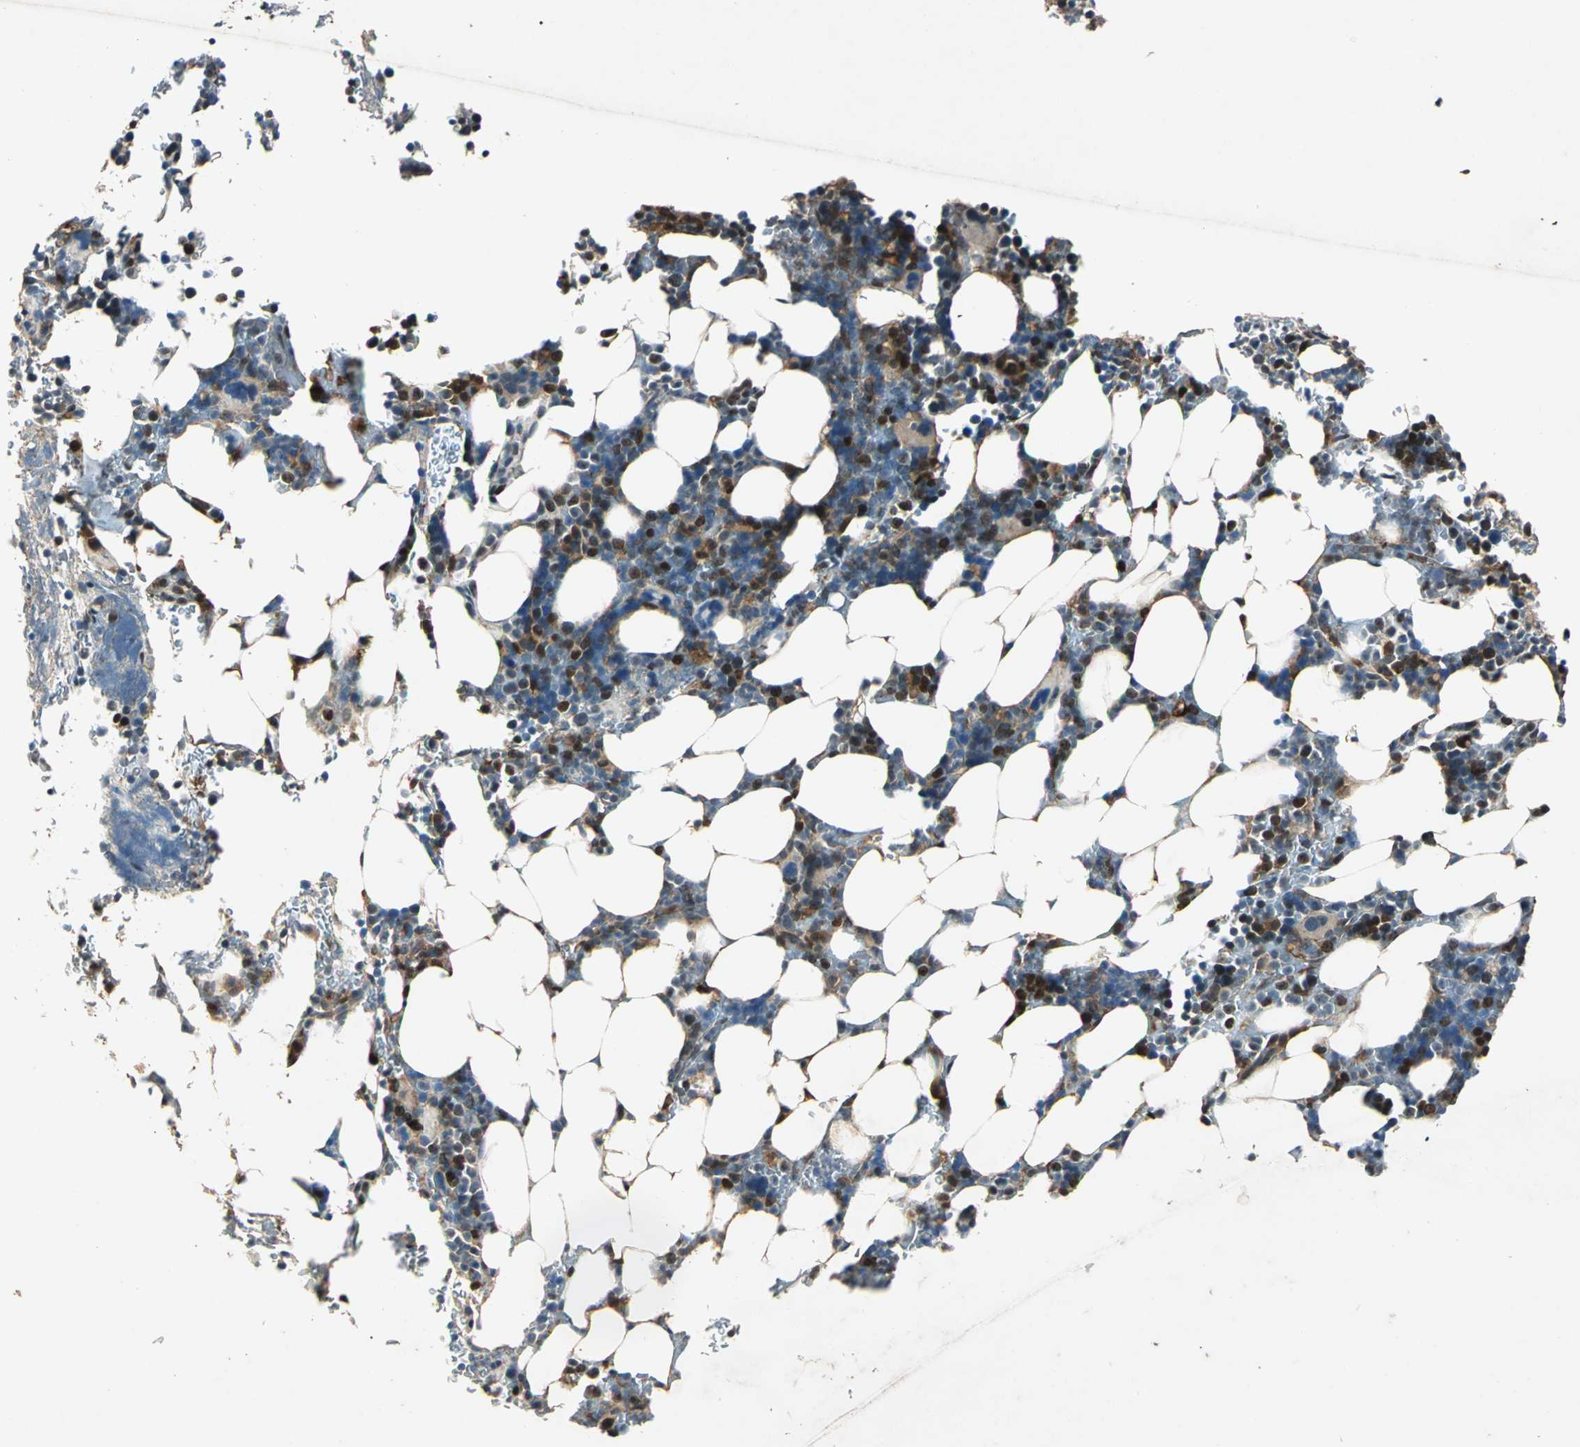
{"staining": {"intensity": "strong", "quantity": "25%-75%", "location": "nuclear"}, "tissue": "bone marrow", "cell_type": "Hematopoietic cells", "image_type": "normal", "snomed": [{"axis": "morphology", "description": "Normal tissue, NOS"}, {"axis": "topography", "description": "Bone marrow"}], "caption": "Hematopoietic cells display strong nuclear positivity in approximately 25%-75% of cells in unremarkable bone marrow. Ihc stains the protein of interest in brown and the nuclei are stained blue.", "gene": "RRM2B", "patient": {"sex": "female", "age": 73}}